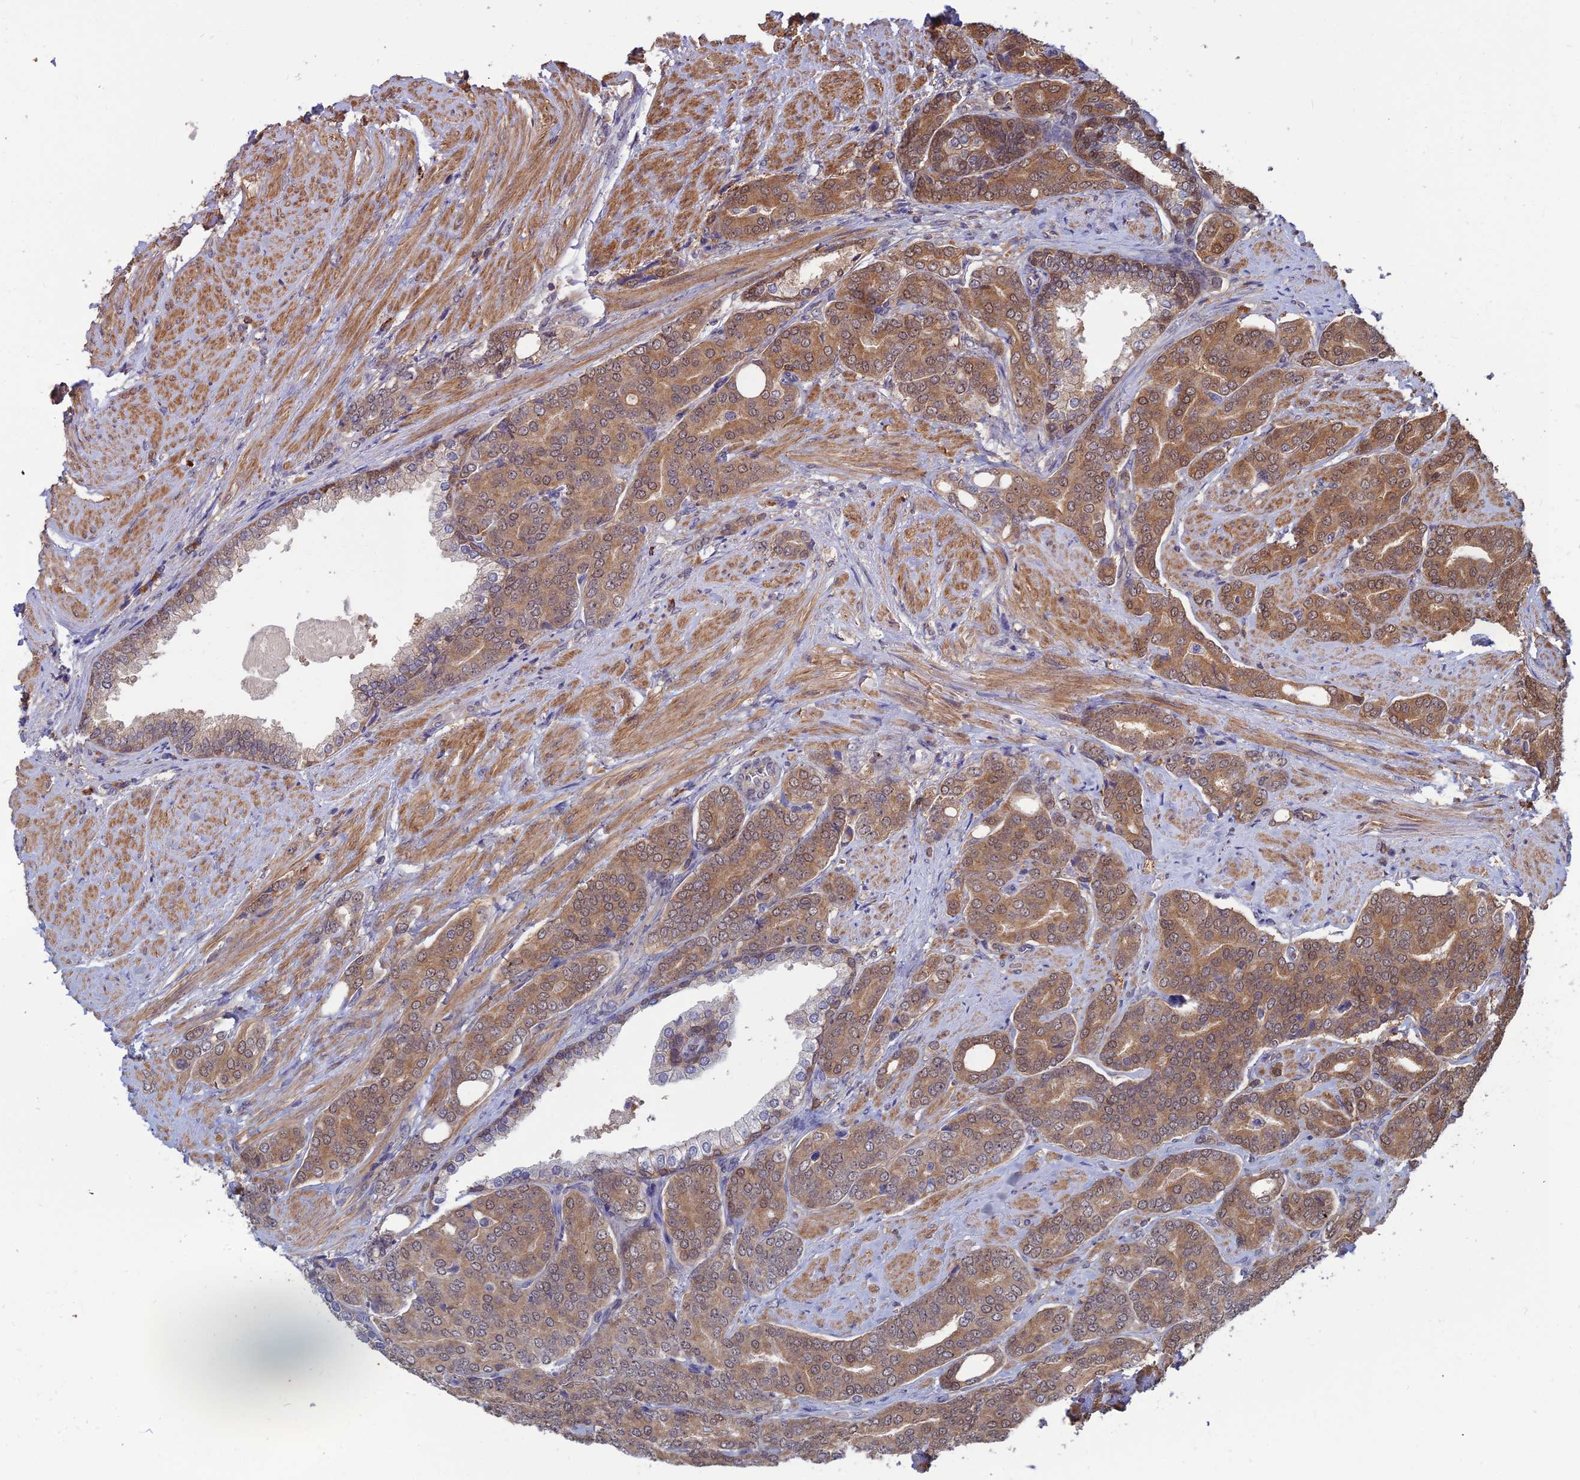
{"staining": {"intensity": "moderate", "quantity": "25%-75%", "location": "cytoplasmic/membranous,nuclear"}, "tissue": "prostate cancer", "cell_type": "Tumor cells", "image_type": "cancer", "snomed": [{"axis": "morphology", "description": "Adenocarcinoma, High grade"}, {"axis": "topography", "description": "Prostate"}], "caption": "Tumor cells exhibit medium levels of moderate cytoplasmic/membranous and nuclear staining in about 25%-75% of cells in prostate cancer (adenocarcinoma (high-grade)).", "gene": "OPA3", "patient": {"sex": "male", "age": 67}}